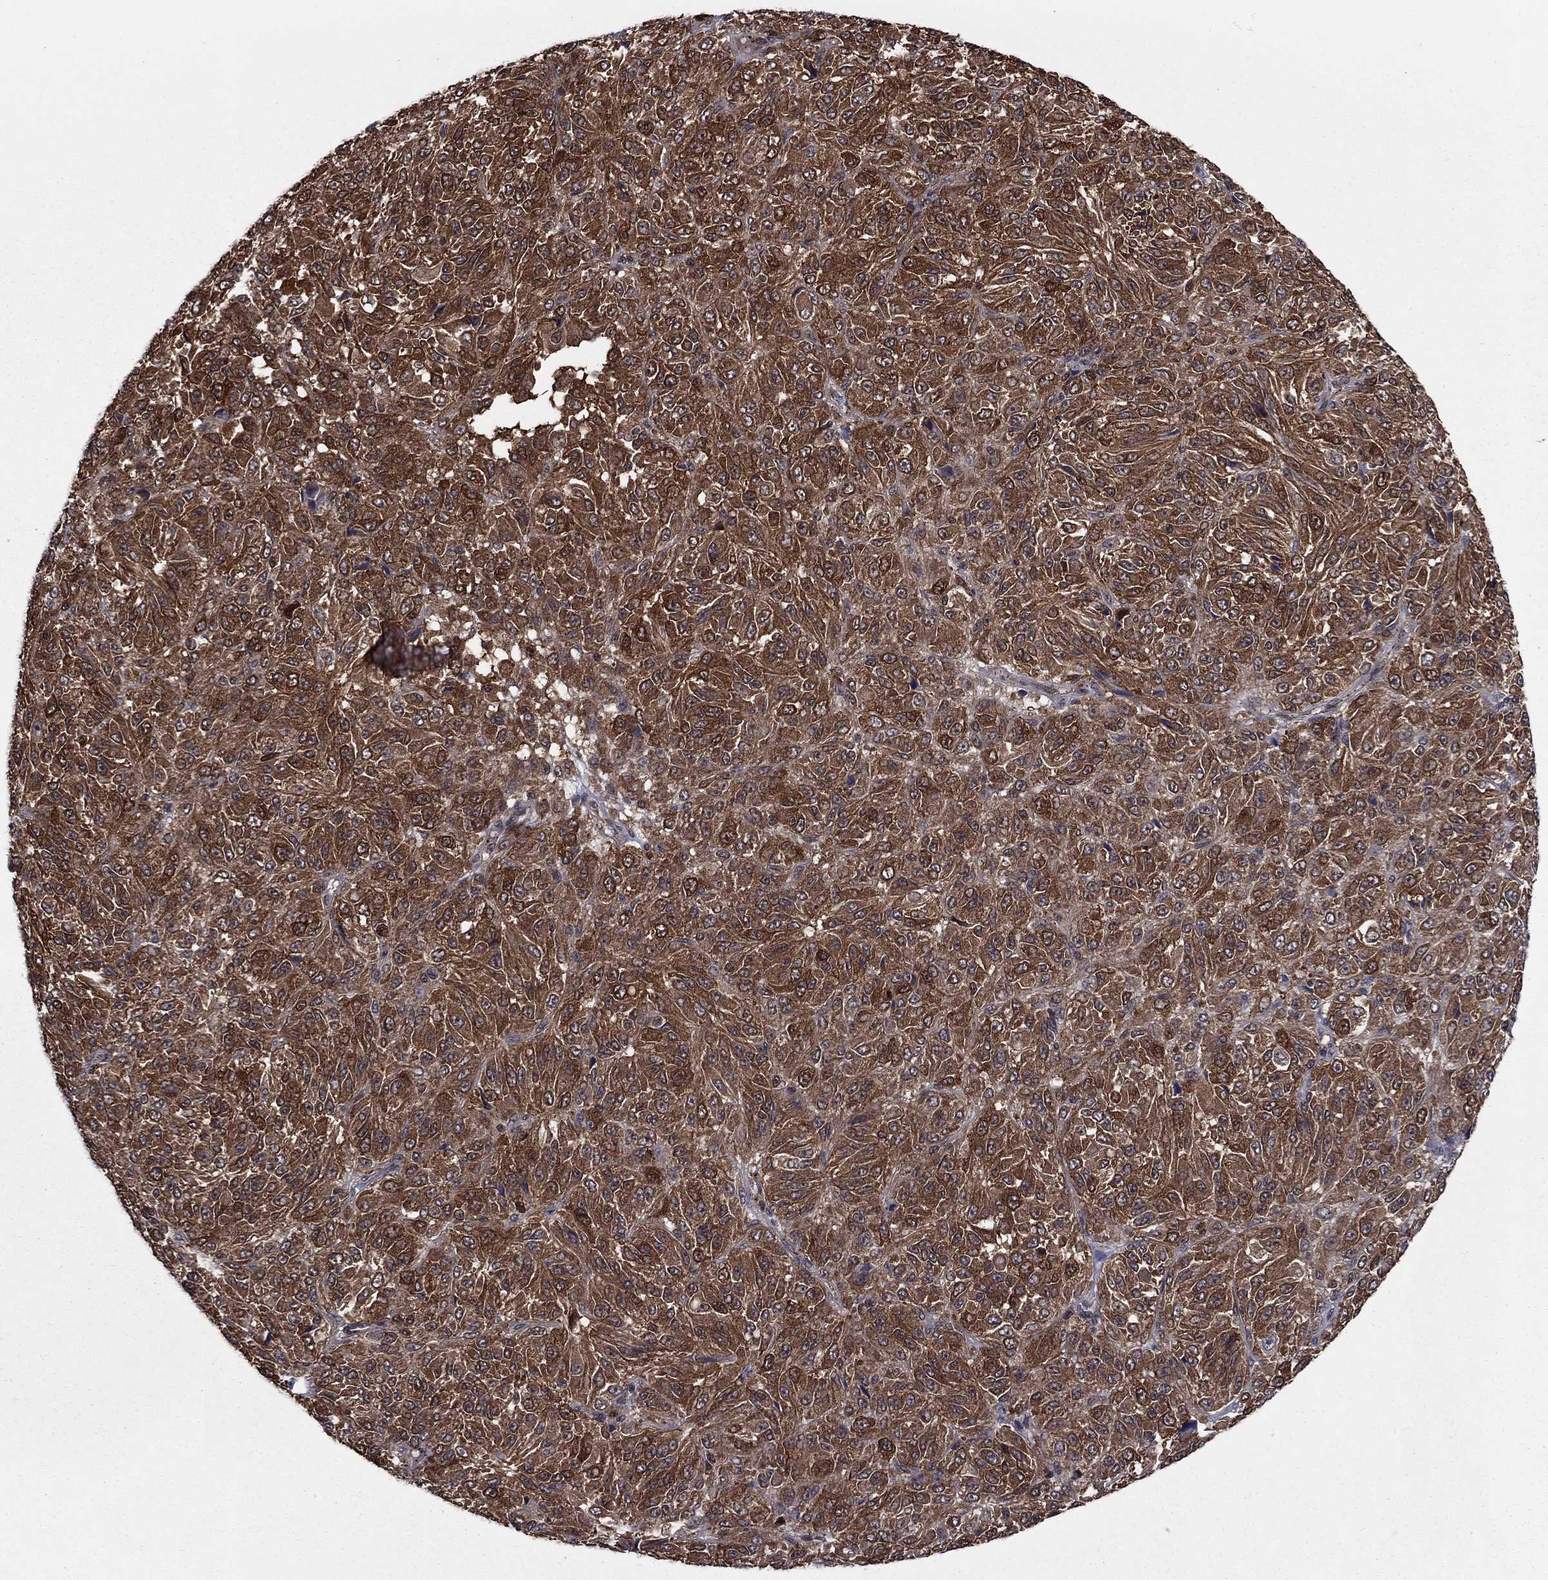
{"staining": {"intensity": "strong", "quantity": ">75%", "location": "cytoplasmic/membranous"}, "tissue": "melanoma", "cell_type": "Tumor cells", "image_type": "cancer", "snomed": [{"axis": "morphology", "description": "Malignant melanoma, Metastatic site"}, {"axis": "topography", "description": "Brain"}], "caption": "Malignant melanoma (metastatic site) stained for a protein (brown) exhibits strong cytoplasmic/membranous positive expression in approximately >75% of tumor cells.", "gene": "CACYBP", "patient": {"sex": "female", "age": 56}}